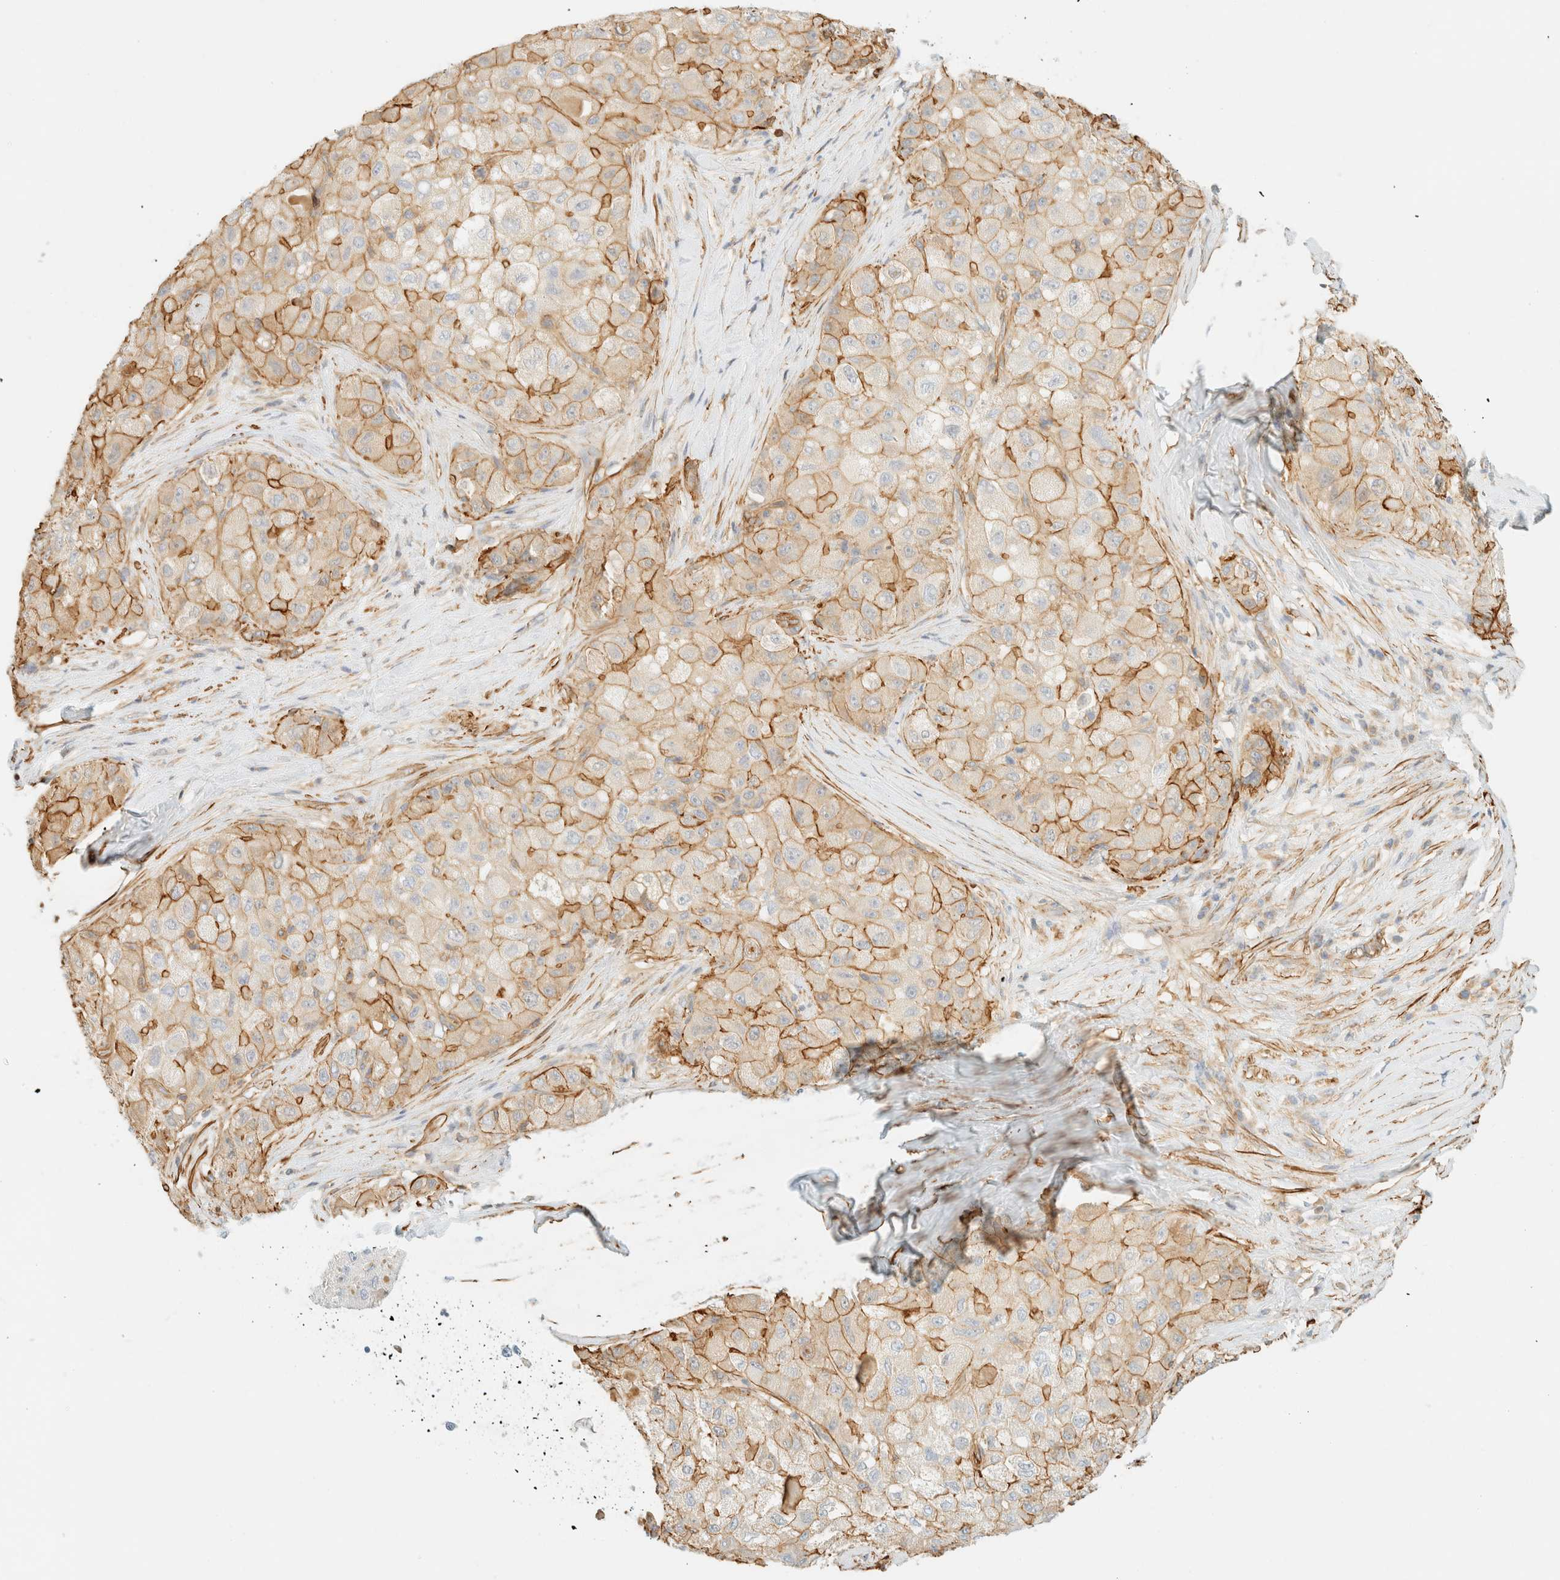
{"staining": {"intensity": "moderate", "quantity": ">75%", "location": "cytoplasmic/membranous"}, "tissue": "liver cancer", "cell_type": "Tumor cells", "image_type": "cancer", "snomed": [{"axis": "morphology", "description": "Carcinoma, Hepatocellular, NOS"}, {"axis": "topography", "description": "Liver"}], "caption": "Immunohistochemistry (IHC) (DAB (3,3'-diaminobenzidine)) staining of liver hepatocellular carcinoma exhibits moderate cytoplasmic/membranous protein expression in approximately >75% of tumor cells. (IHC, brightfield microscopy, high magnification).", "gene": "OTOP2", "patient": {"sex": "male", "age": 80}}